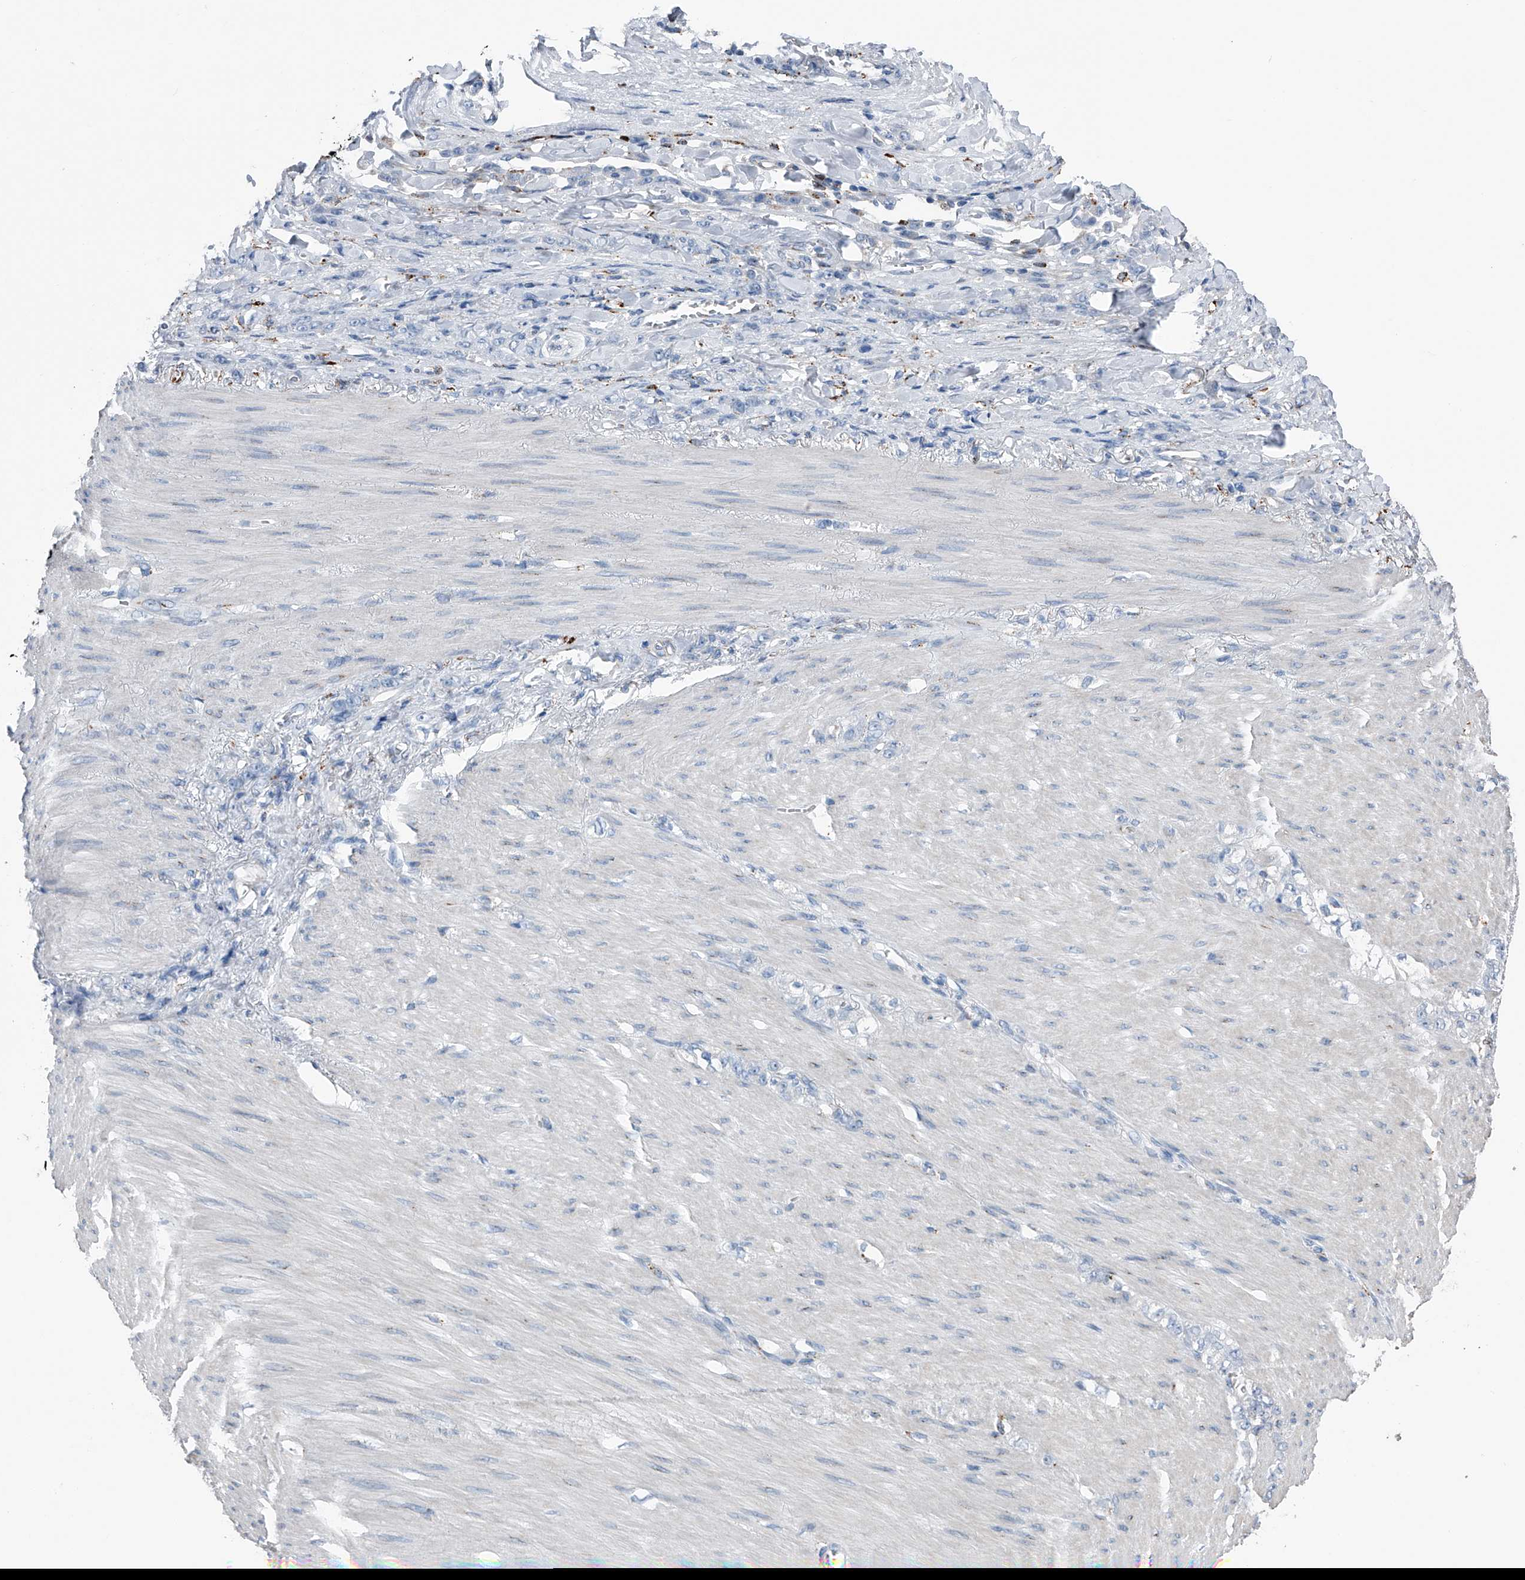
{"staining": {"intensity": "negative", "quantity": "none", "location": "none"}, "tissue": "stomach cancer", "cell_type": "Tumor cells", "image_type": "cancer", "snomed": [{"axis": "morphology", "description": "Normal tissue, NOS"}, {"axis": "morphology", "description": "Adenocarcinoma, NOS"}, {"axis": "topography", "description": "Stomach"}], "caption": "IHC of human stomach adenocarcinoma reveals no staining in tumor cells.", "gene": "ZNF772", "patient": {"sex": "male", "age": 82}}